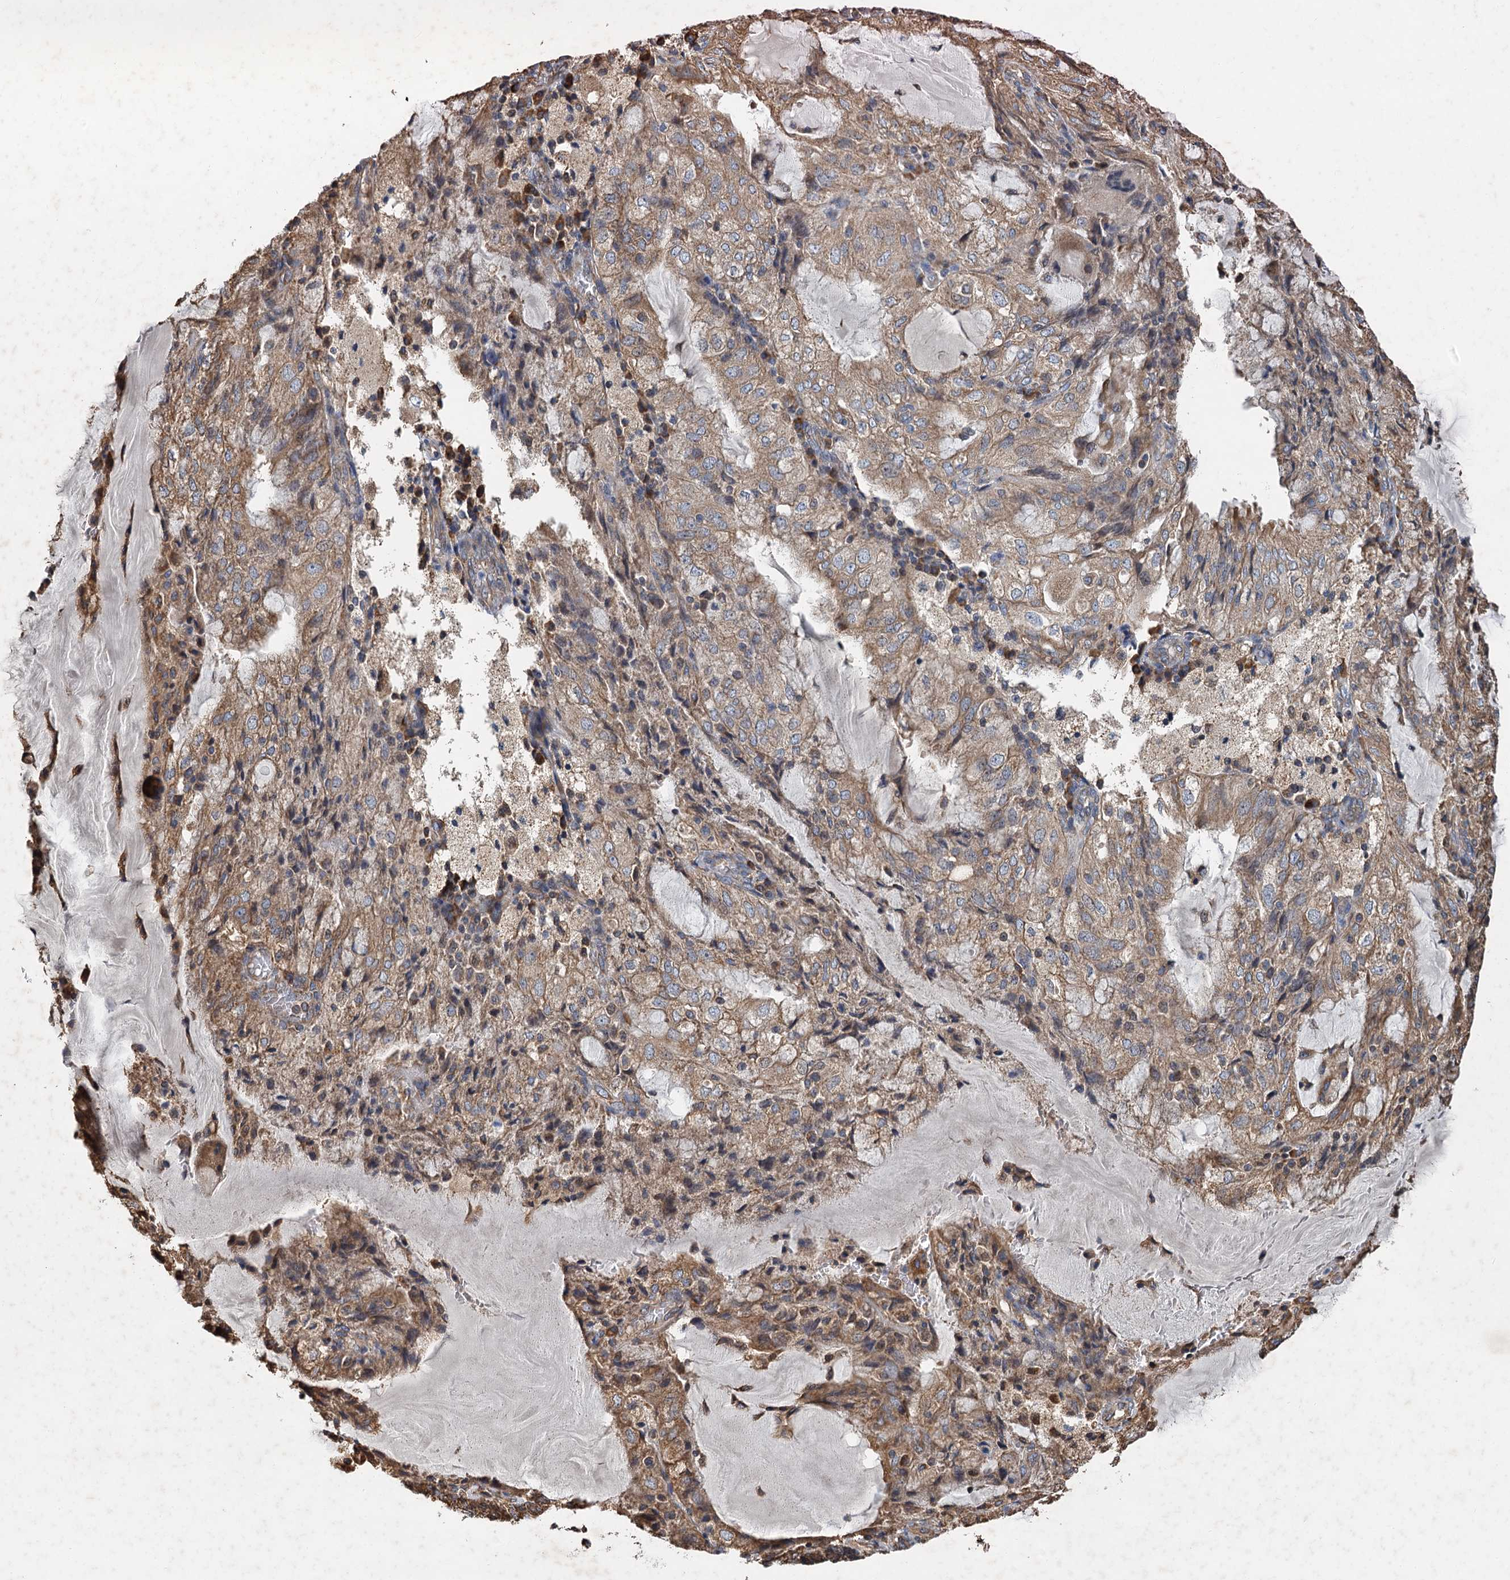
{"staining": {"intensity": "moderate", "quantity": ">75%", "location": "cytoplasmic/membranous"}, "tissue": "endometrial cancer", "cell_type": "Tumor cells", "image_type": "cancer", "snomed": [{"axis": "morphology", "description": "Adenocarcinoma, NOS"}, {"axis": "topography", "description": "Endometrium"}], "caption": "Protein staining displays moderate cytoplasmic/membranous expression in about >75% of tumor cells in adenocarcinoma (endometrial).", "gene": "LINS1", "patient": {"sex": "female", "age": 81}}